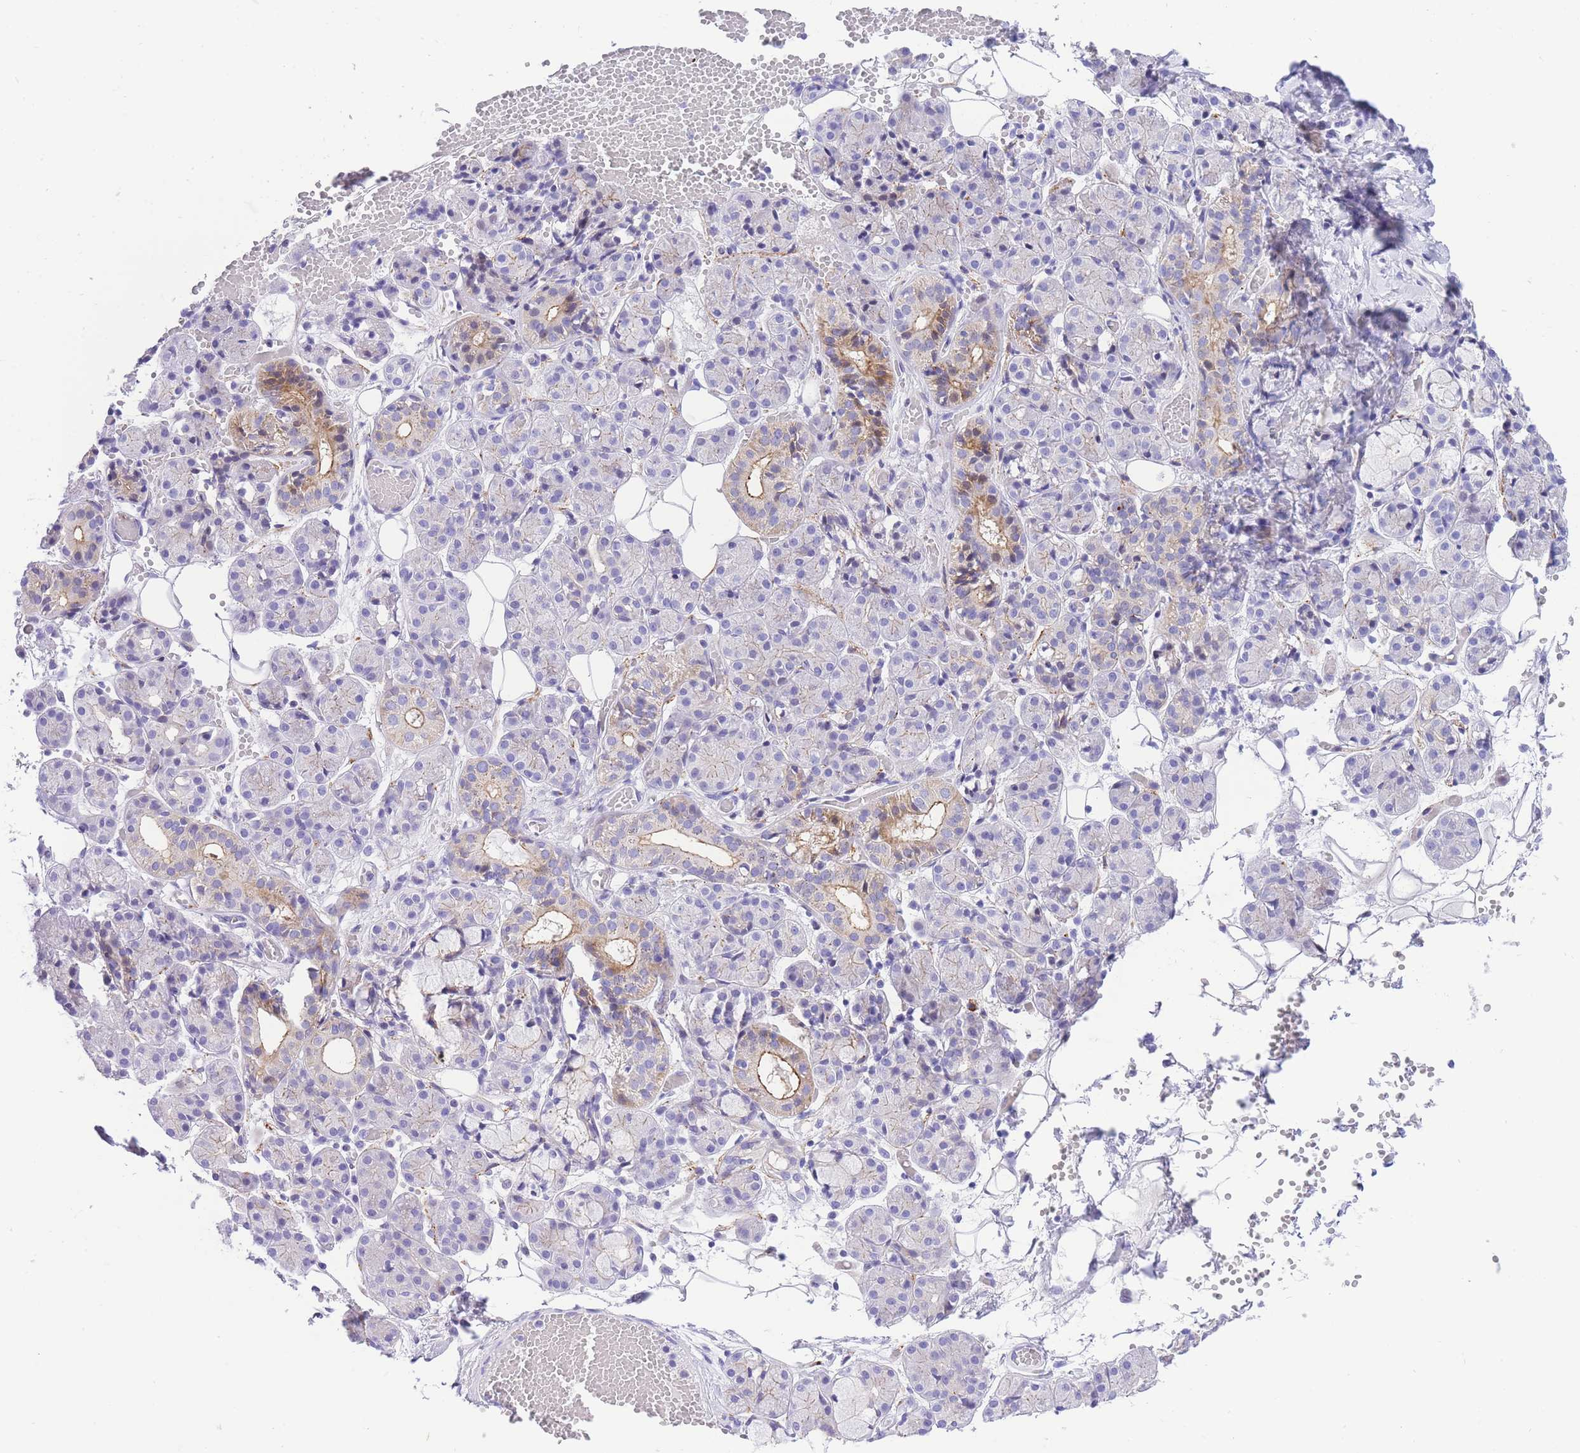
{"staining": {"intensity": "moderate", "quantity": "<25%", "location": "cytoplasmic/membranous"}, "tissue": "salivary gland", "cell_type": "Glandular cells", "image_type": "normal", "snomed": [{"axis": "morphology", "description": "Normal tissue, NOS"}, {"axis": "topography", "description": "Salivary gland"}], "caption": "A high-resolution histopathology image shows immunohistochemistry staining of normal salivary gland, which demonstrates moderate cytoplasmic/membranous positivity in approximately <25% of glandular cells. Nuclei are stained in blue.", "gene": "TIFAB", "patient": {"sex": "male", "age": 63}}